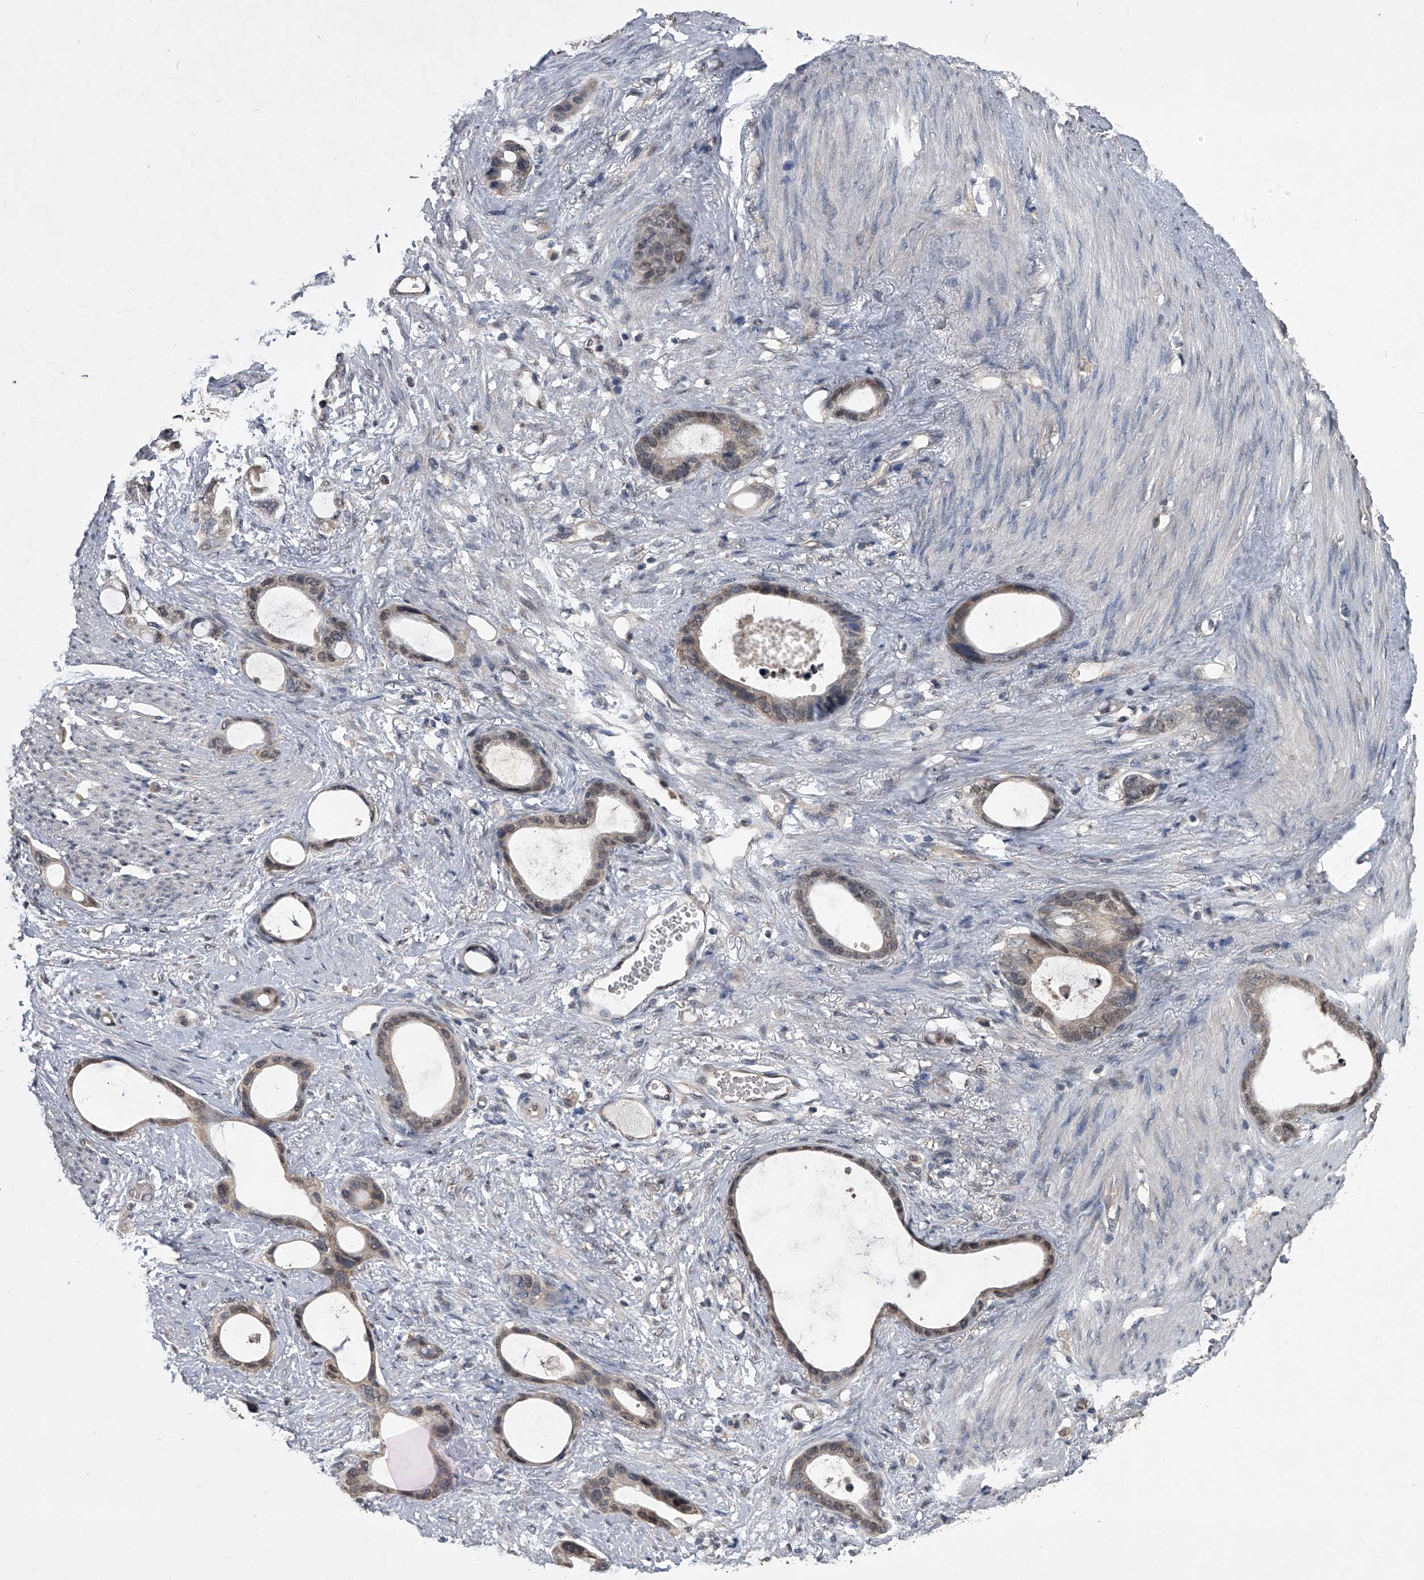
{"staining": {"intensity": "weak", "quantity": "25%-75%", "location": "cytoplasmic/membranous,nuclear"}, "tissue": "stomach cancer", "cell_type": "Tumor cells", "image_type": "cancer", "snomed": [{"axis": "morphology", "description": "Adenocarcinoma, NOS"}, {"axis": "topography", "description": "Stomach"}], "caption": "This photomicrograph displays adenocarcinoma (stomach) stained with immunohistochemistry to label a protein in brown. The cytoplasmic/membranous and nuclear of tumor cells show weak positivity for the protein. Nuclei are counter-stained blue.", "gene": "TSNAX", "patient": {"sex": "female", "age": 75}}